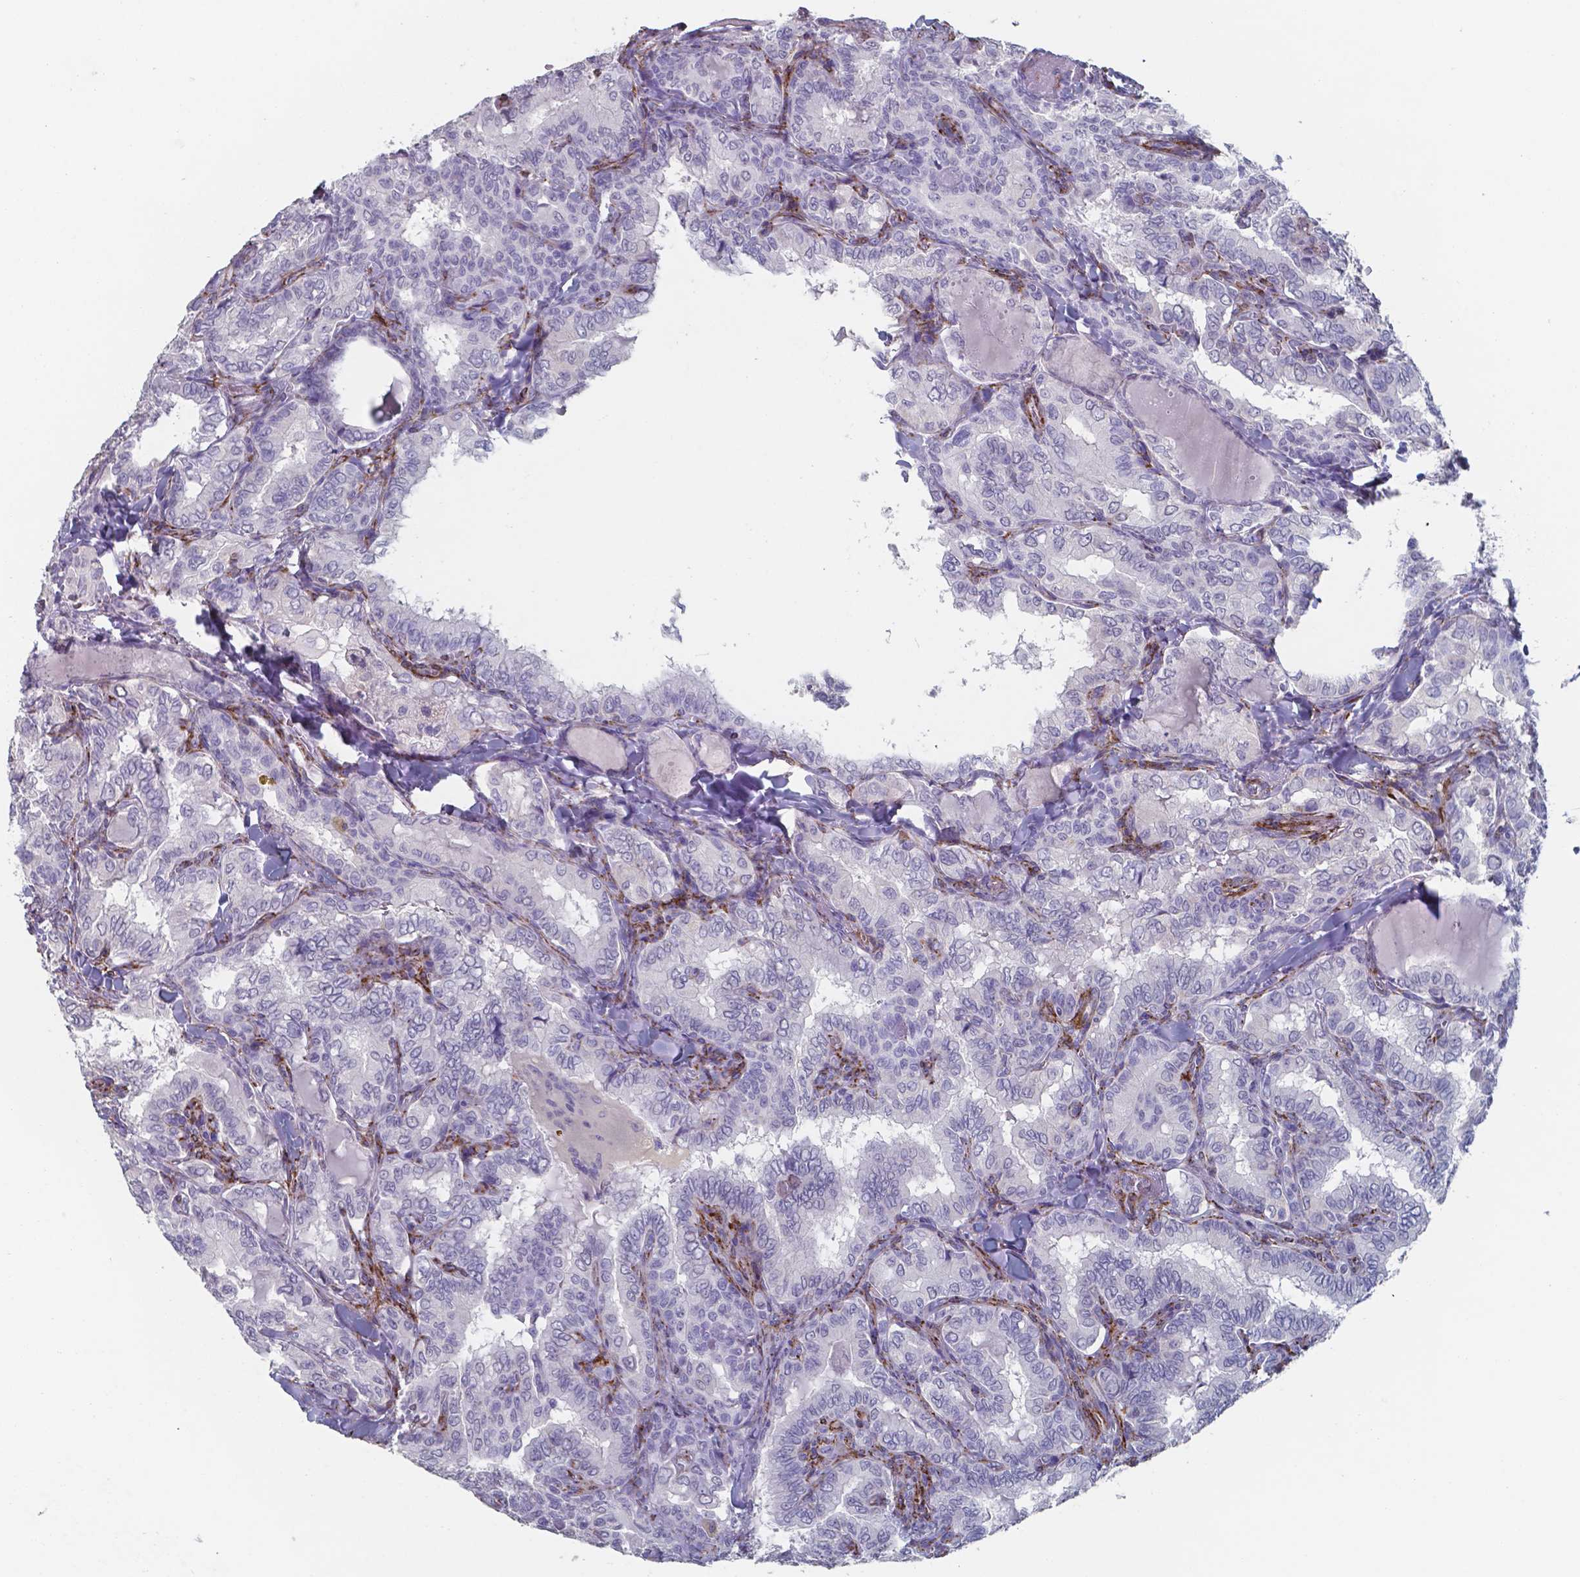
{"staining": {"intensity": "negative", "quantity": "none", "location": "none"}, "tissue": "thyroid cancer", "cell_type": "Tumor cells", "image_type": "cancer", "snomed": [{"axis": "morphology", "description": "Papillary adenocarcinoma, NOS"}, {"axis": "topography", "description": "Thyroid gland"}], "caption": "A high-resolution histopathology image shows IHC staining of thyroid papillary adenocarcinoma, which displays no significant expression in tumor cells.", "gene": "PLA2R1", "patient": {"sex": "female", "age": 75}}